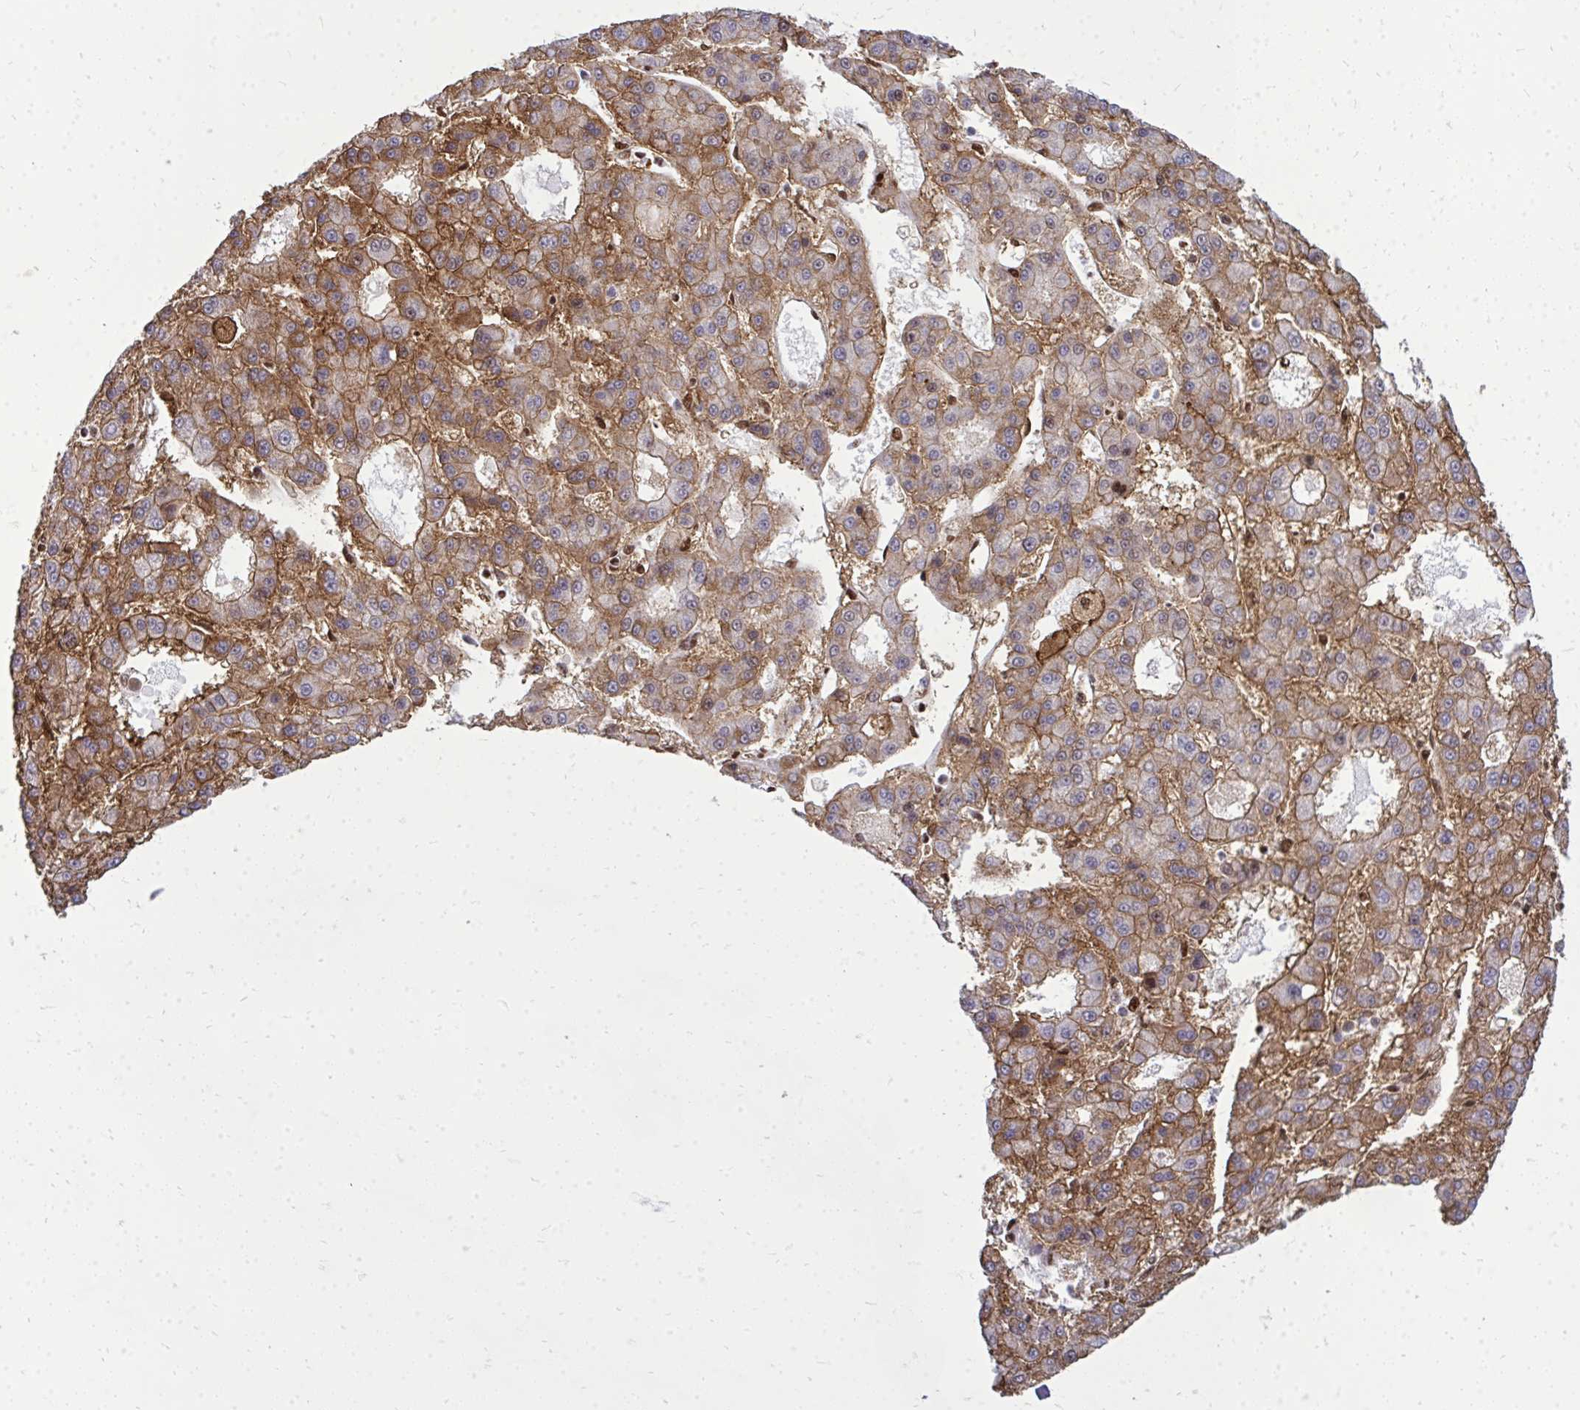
{"staining": {"intensity": "moderate", "quantity": ">75%", "location": "cytoplasmic/membranous"}, "tissue": "liver cancer", "cell_type": "Tumor cells", "image_type": "cancer", "snomed": [{"axis": "morphology", "description": "Carcinoma, Hepatocellular, NOS"}, {"axis": "topography", "description": "Liver"}], "caption": "Immunohistochemistry (IHC) micrograph of neoplastic tissue: human liver hepatocellular carcinoma stained using immunohistochemistry shows medium levels of moderate protein expression localized specifically in the cytoplasmic/membranous of tumor cells, appearing as a cytoplasmic/membranous brown color.", "gene": "TBL1Y", "patient": {"sex": "male", "age": 70}}